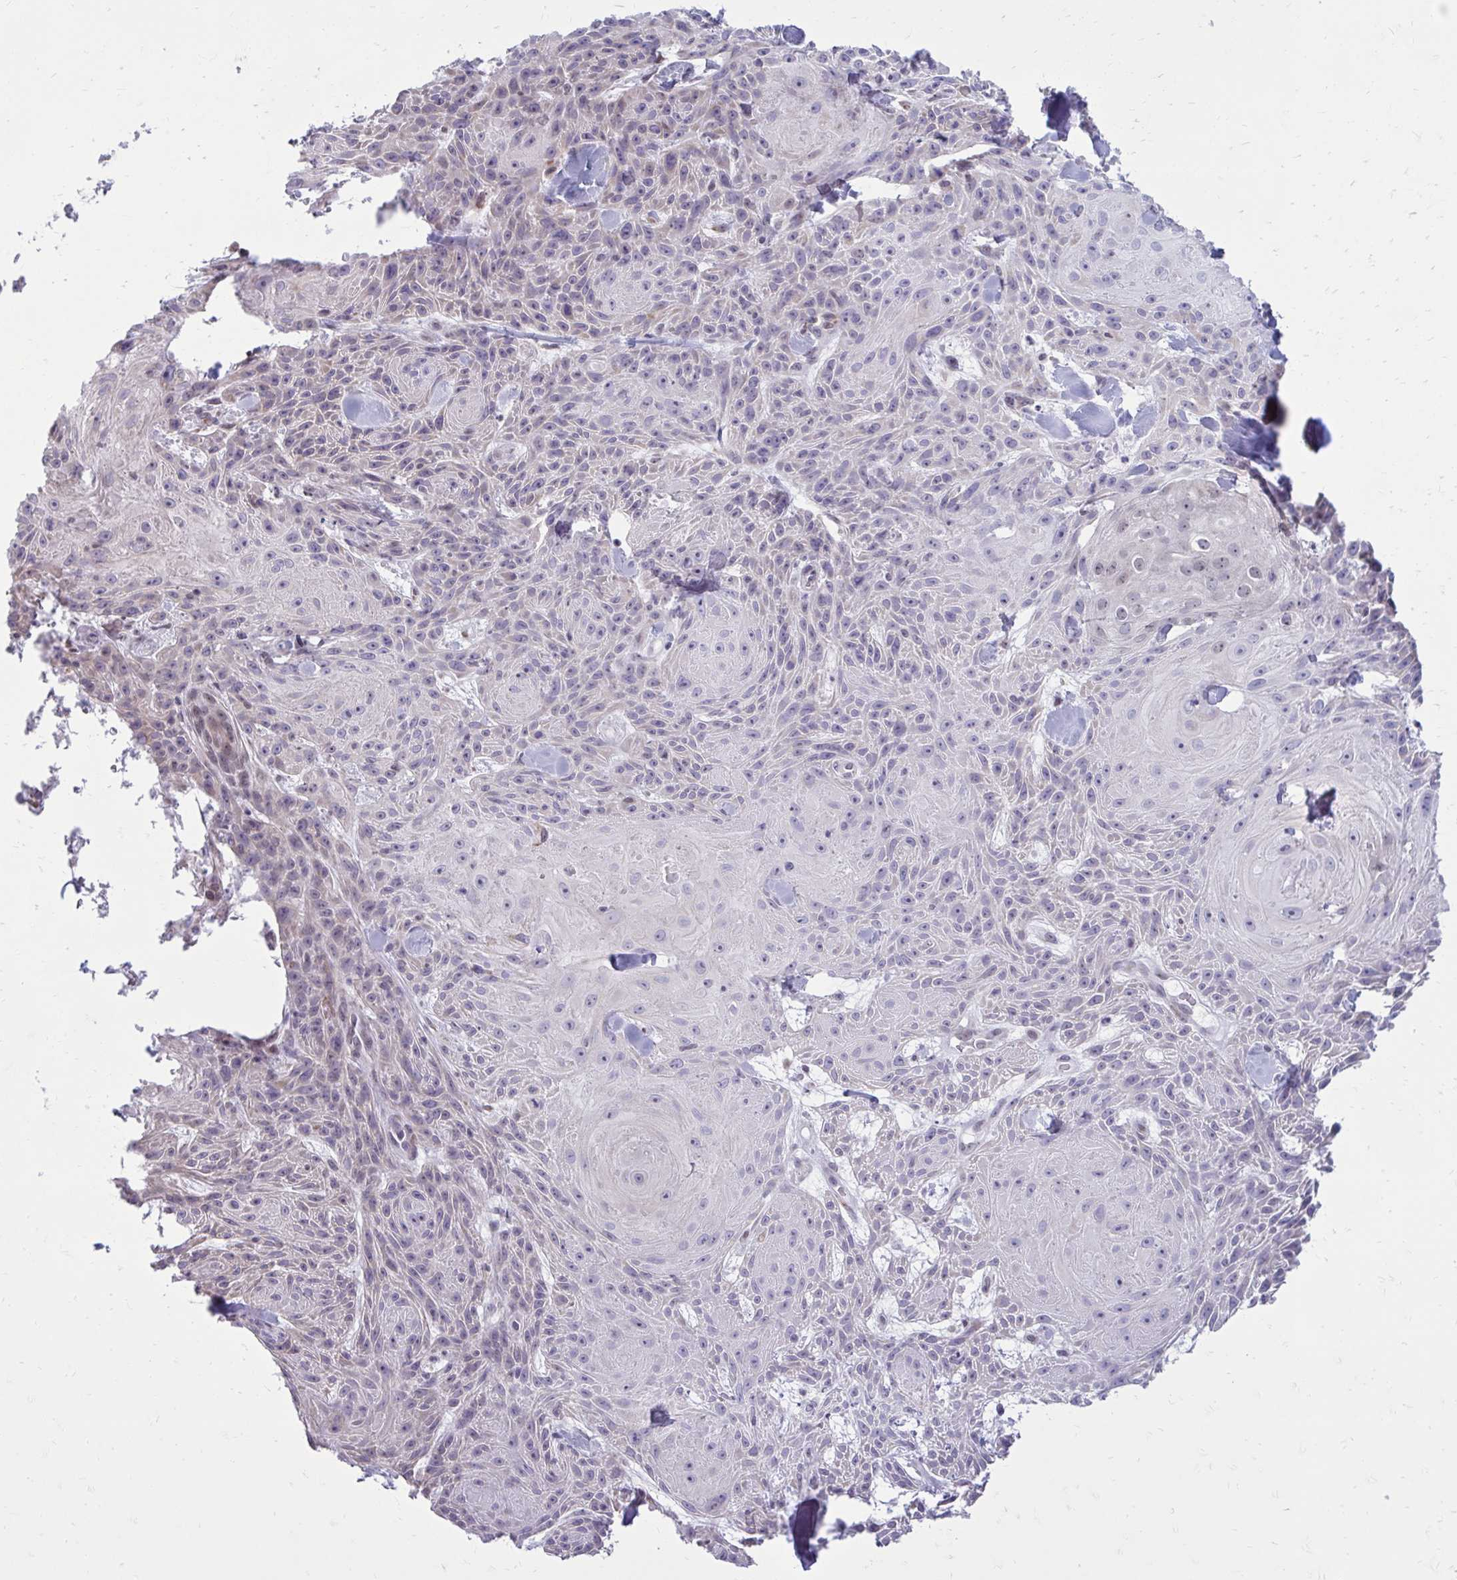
{"staining": {"intensity": "negative", "quantity": "none", "location": "none"}, "tissue": "skin cancer", "cell_type": "Tumor cells", "image_type": "cancer", "snomed": [{"axis": "morphology", "description": "Squamous cell carcinoma, NOS"}, {"axis": "topography", "description": "Skin"}], "caption": "DAB immunohistochemical staining of skin cancer (squamous cell carcinoma) exhibits no significant staining in tumor cells.", "gene": "PROSER1", "patient": {"sex": "male", "age": 88}}